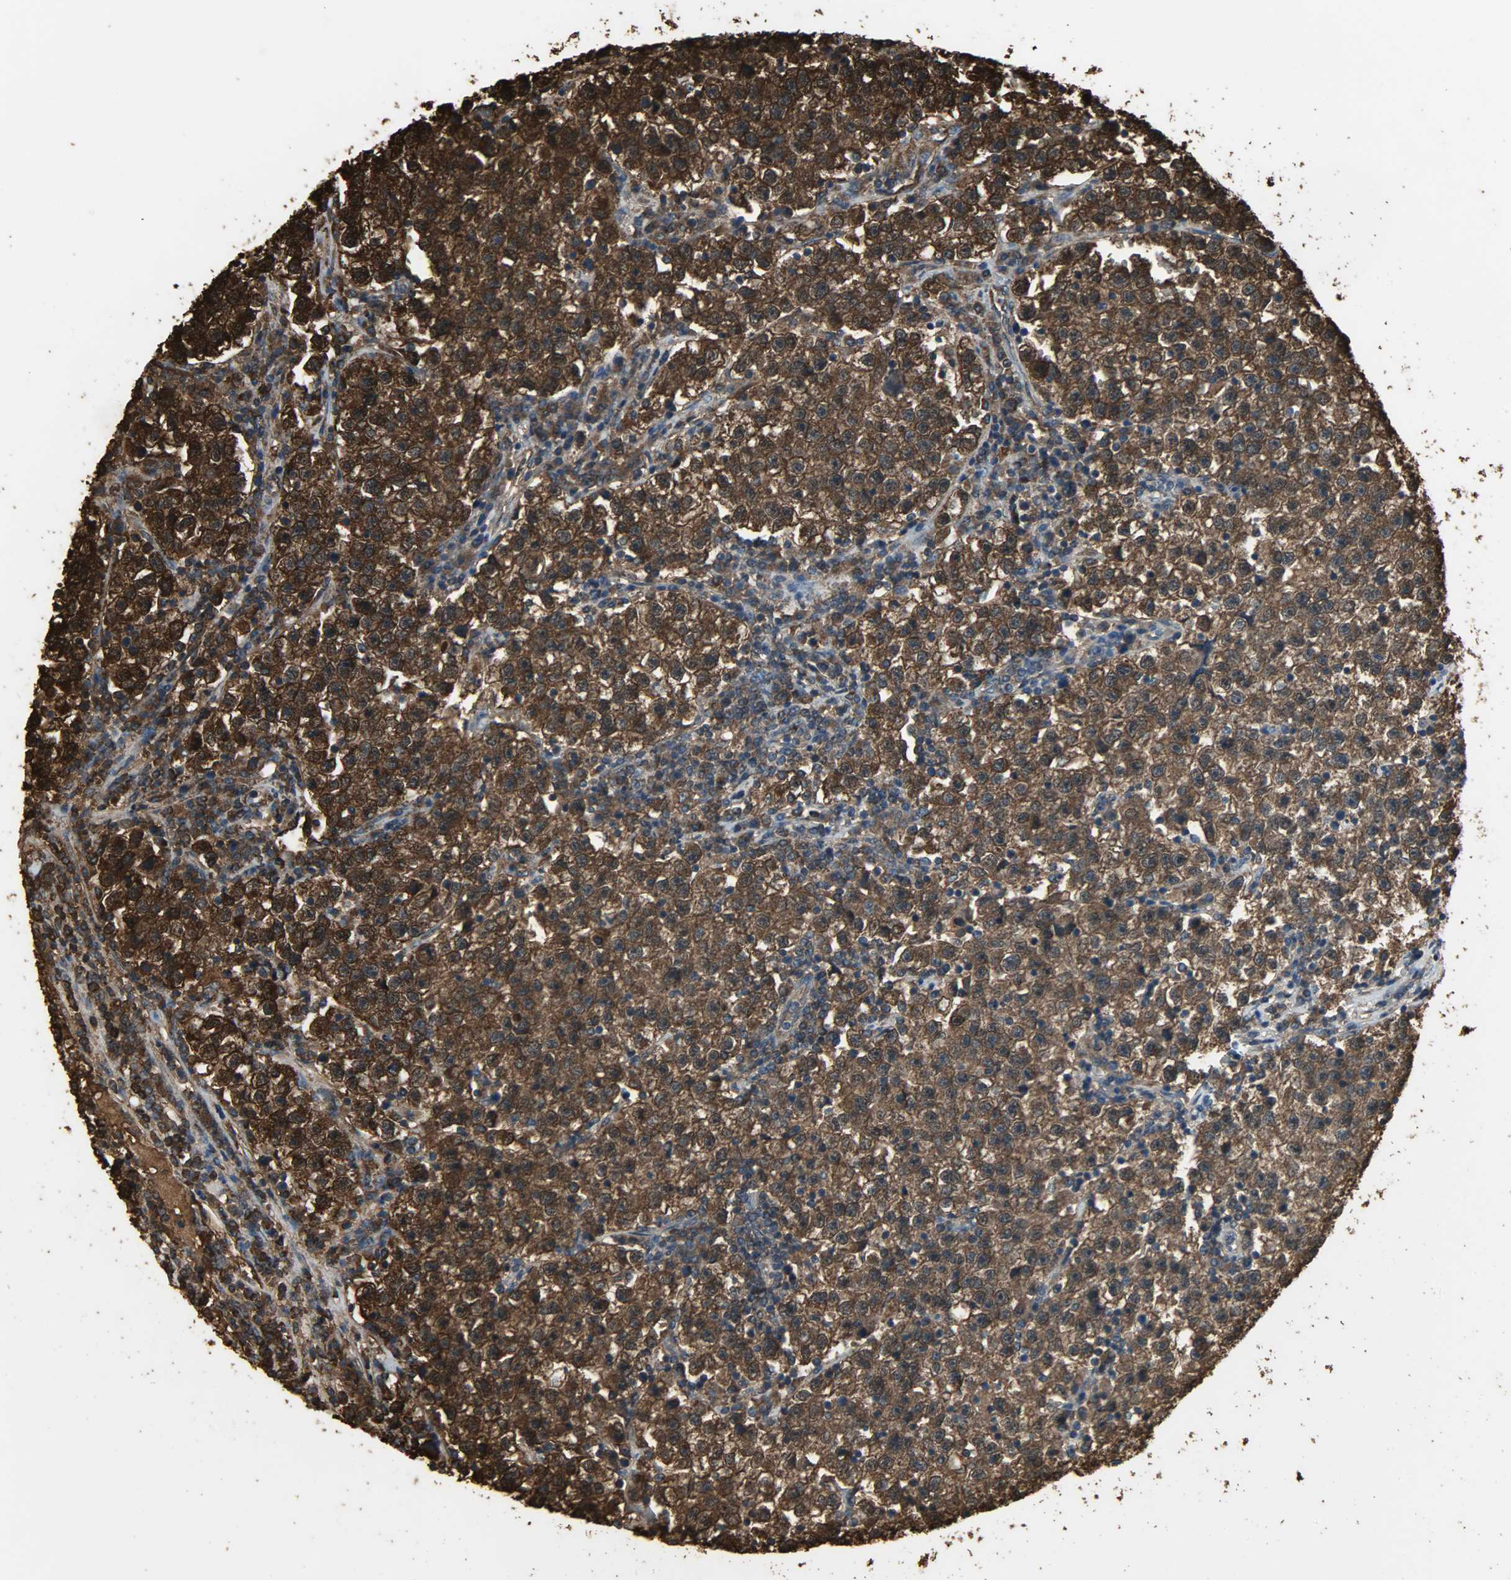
{"staining": {"intensity": "strong", "quantity": ">75%", "location": "cytoplasmic/membranous"}, "tissue": "testis cancer", "cell_type": "Tumor cells", "image_type": "cancer", "snomed": [{"axis": "morphology", "description": "Seminoma, NOS"}, {"axis": "topography", "description": "Testis"}], "caption": "Testis seminoma stained for a protein demonstrates strong cytoplasmic/membranous positivity in tumor cells.", "gene": "LDHB", "patient": {"sex": "male", "age": 22}}